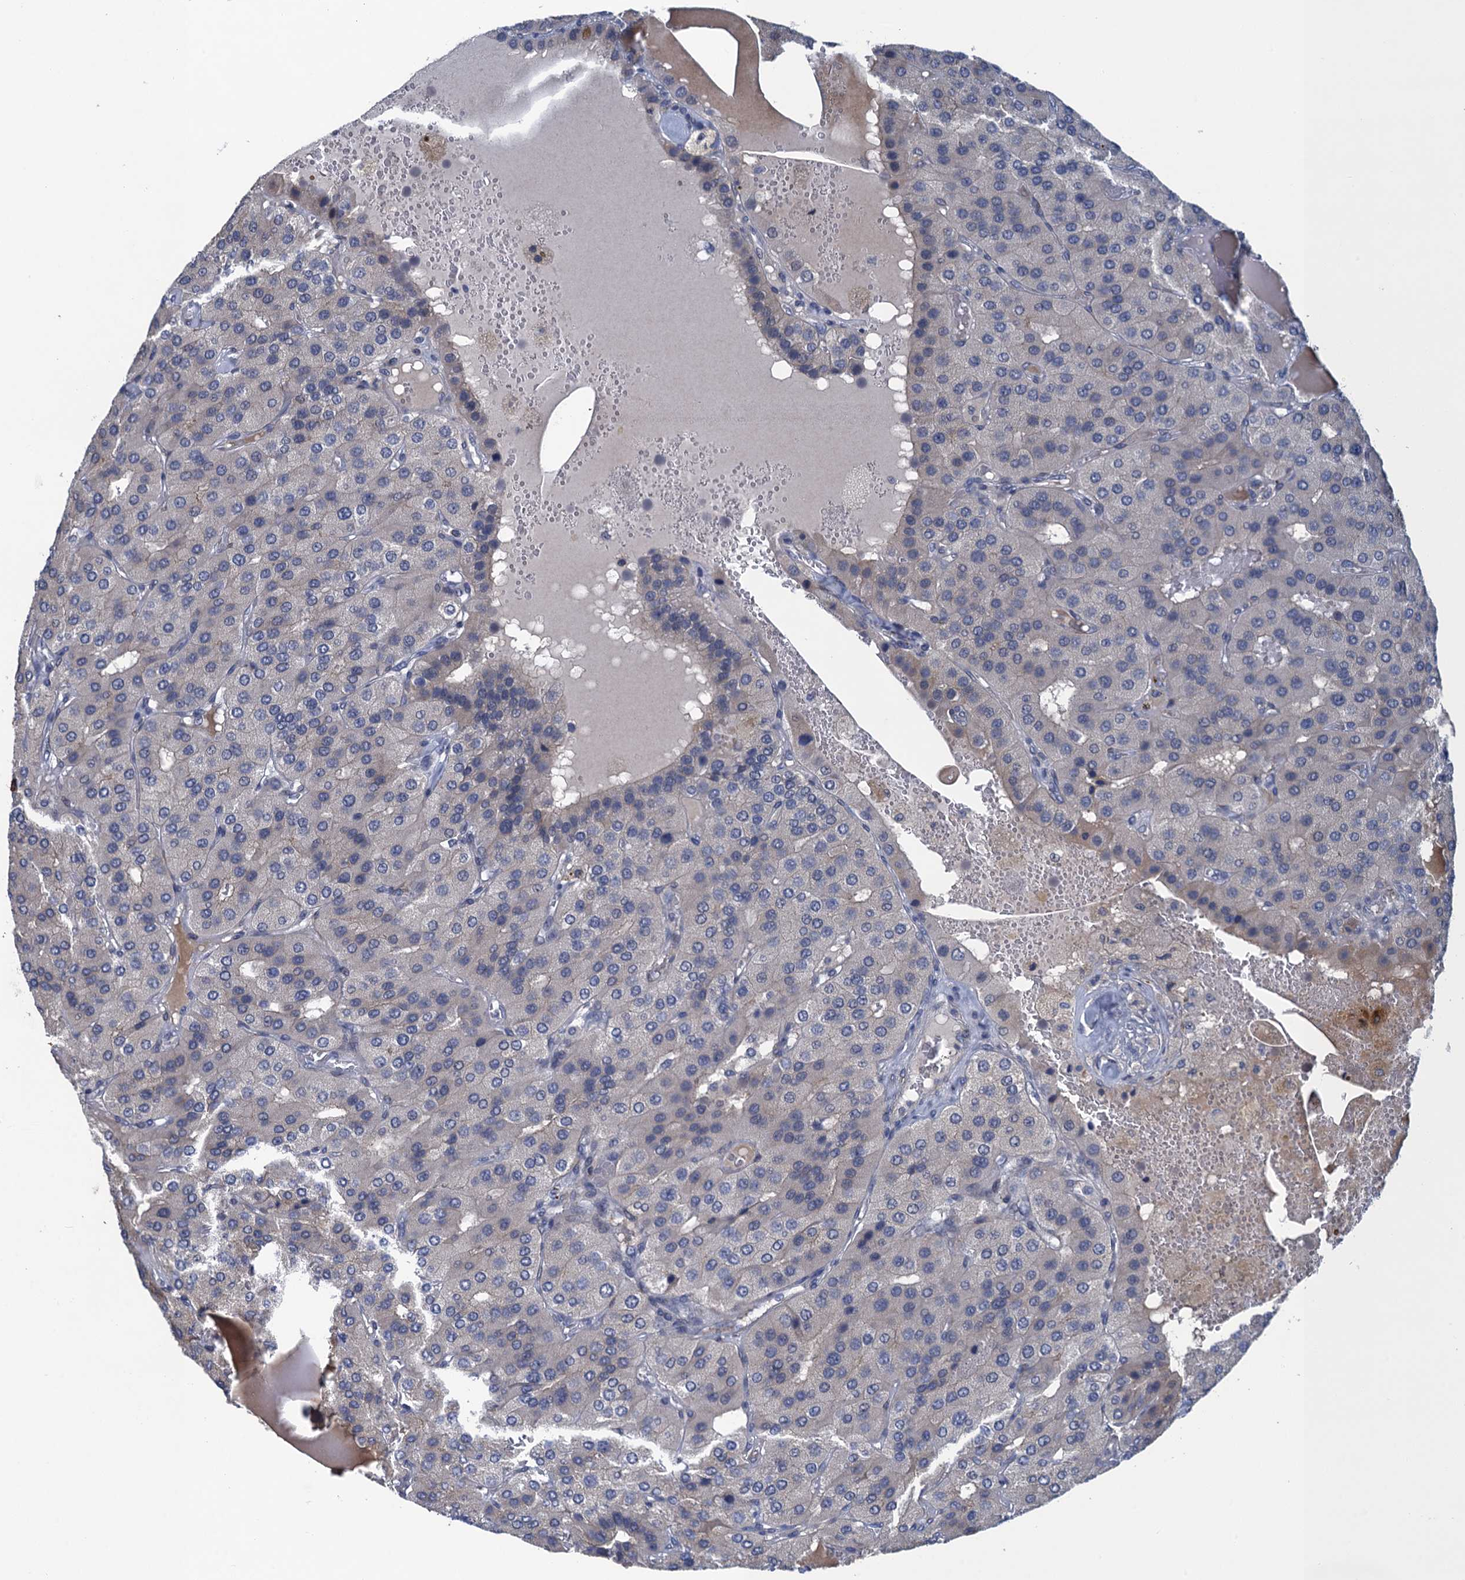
{"staining": {"intensity": "negative", "quantity": "none", "location": "none"}, "tissue": "parathyroid gland", "cell_type": "Glandular cells", "image_type": "normal", "snomed": [{"axis": "morphology", "description": "Normal tissue, NOS"}, {"axis": "morphology", "description": "Adenoma, NOS"}, {"axis": "topography", "description": "Parathyroid gland"}], "caption": "Glandular cells are negative for brown protein staining in unremarkable parathyroid gland. (DAB IHC visualized using brightfield microscopy, high magnification).", "gene": "MRFAP1", "patient": {"sex": "female", "age": 86}}